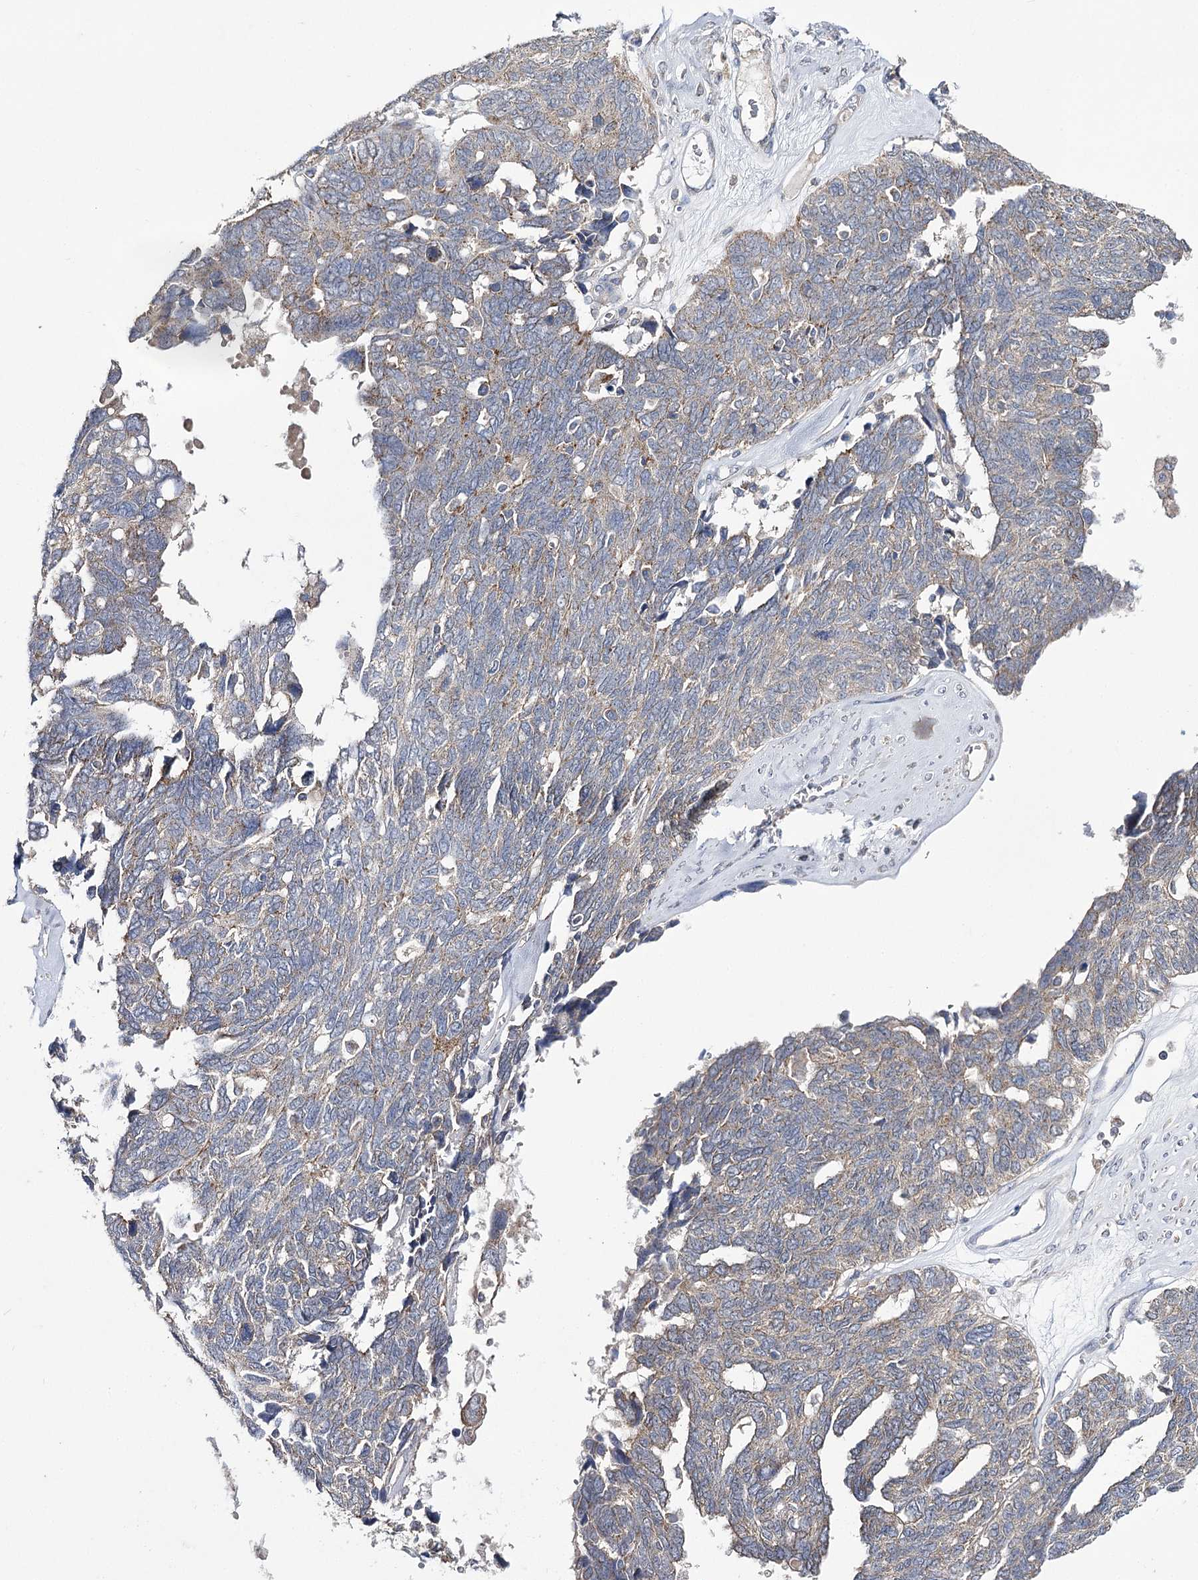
{"staining": {"intensity": "weak", "quantity": "<25%", "location": "cytoplasmic/membranous"}, "tissue": "ovarian cancer", "cell_type": "Tumor cells", "image_type": "cancer", "snomed": [{"axis": "morphology", "description": "Cystadenocarcinoma, serous, NOS"}, {"axis": "topography", "description": "Ovary"}], "caption": "Micrograph shows no protein staining in tumor cells of serous cystadenocarcinoma (ovarian) tissue.", "gene": "AURKC", "patient": {"sex": "female", "age": 79}}